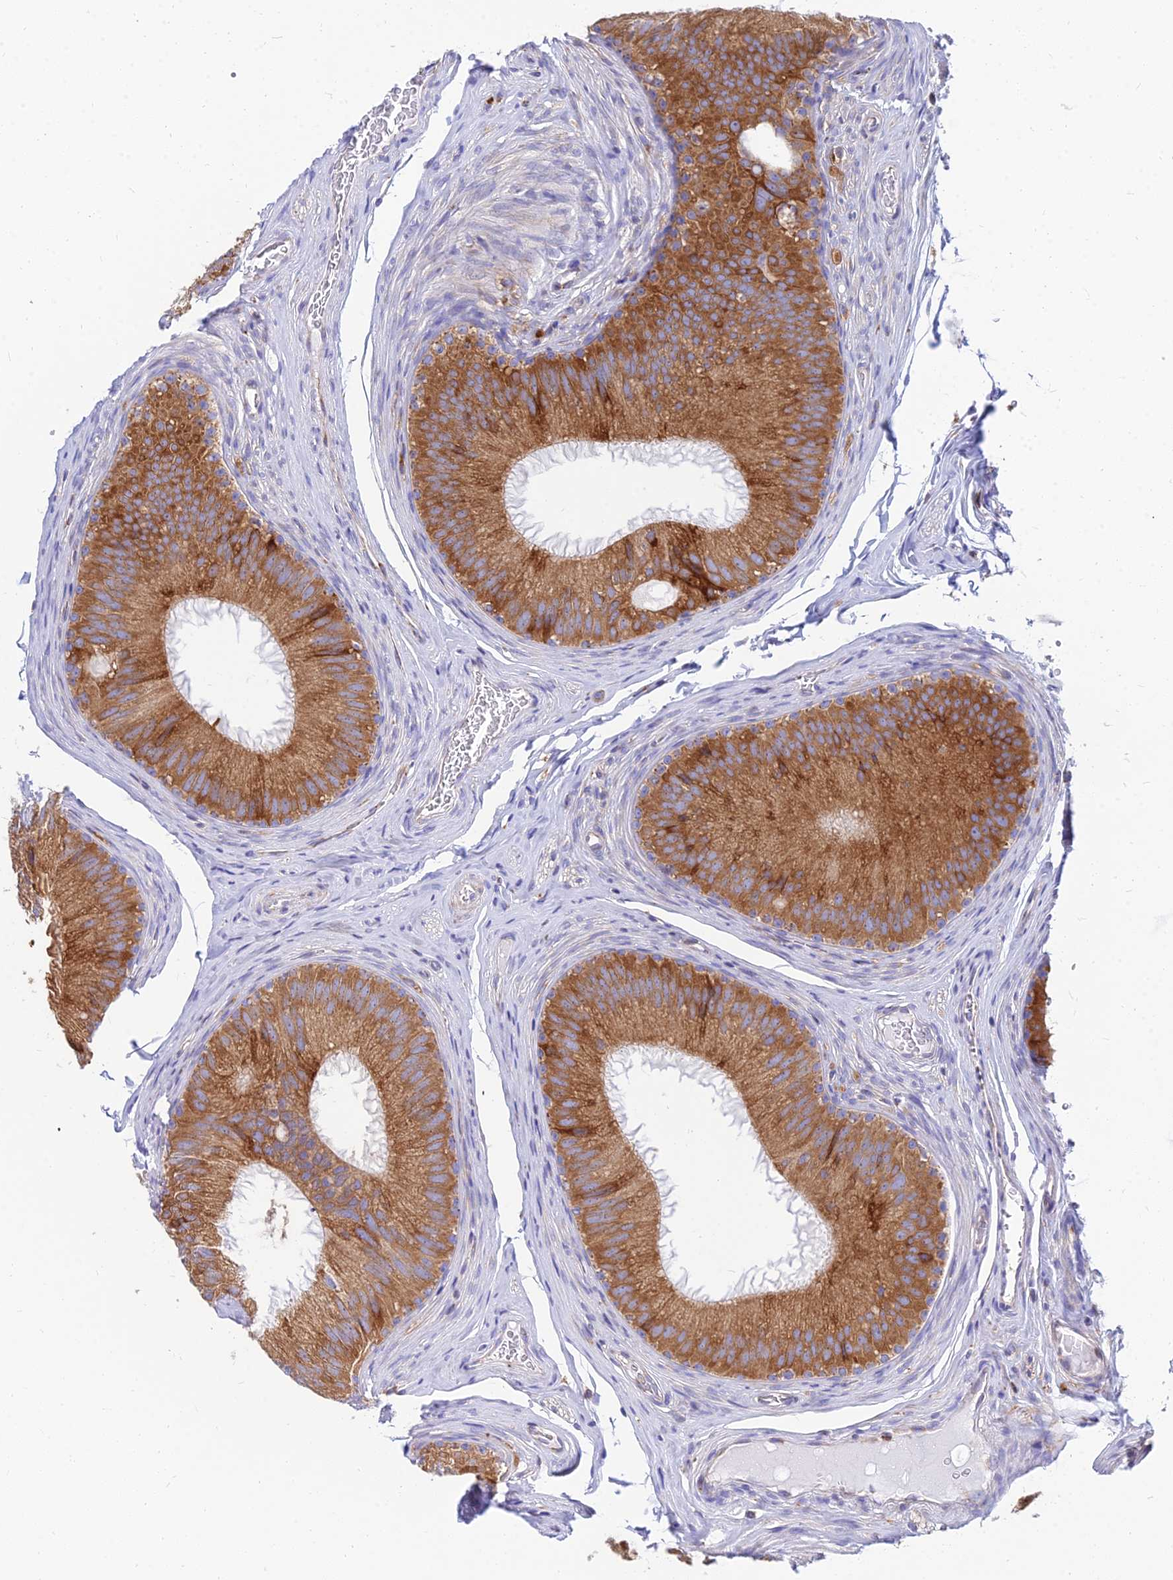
{"staining": {"intensity": "moderate", "quantity": ">75%", "location": "cytoplasmic/membranous"}, "tissue": "epididymis", "cell_type": "Glandular cells", "image_type": "normal", "snomed": [{"axis": "morphology", "description": "Normal tissue, NOS"}, {"axis": "topography", "description": "Epididymis"}], "caption": "A brown stain shows moderate cytoplasmic/membranous positivity of a protein in glandular cells of normal human epididymis. Nuclei are stained in blue.", "gene": "CCT6A", "patient": {"sex": "male", "age": 34}}